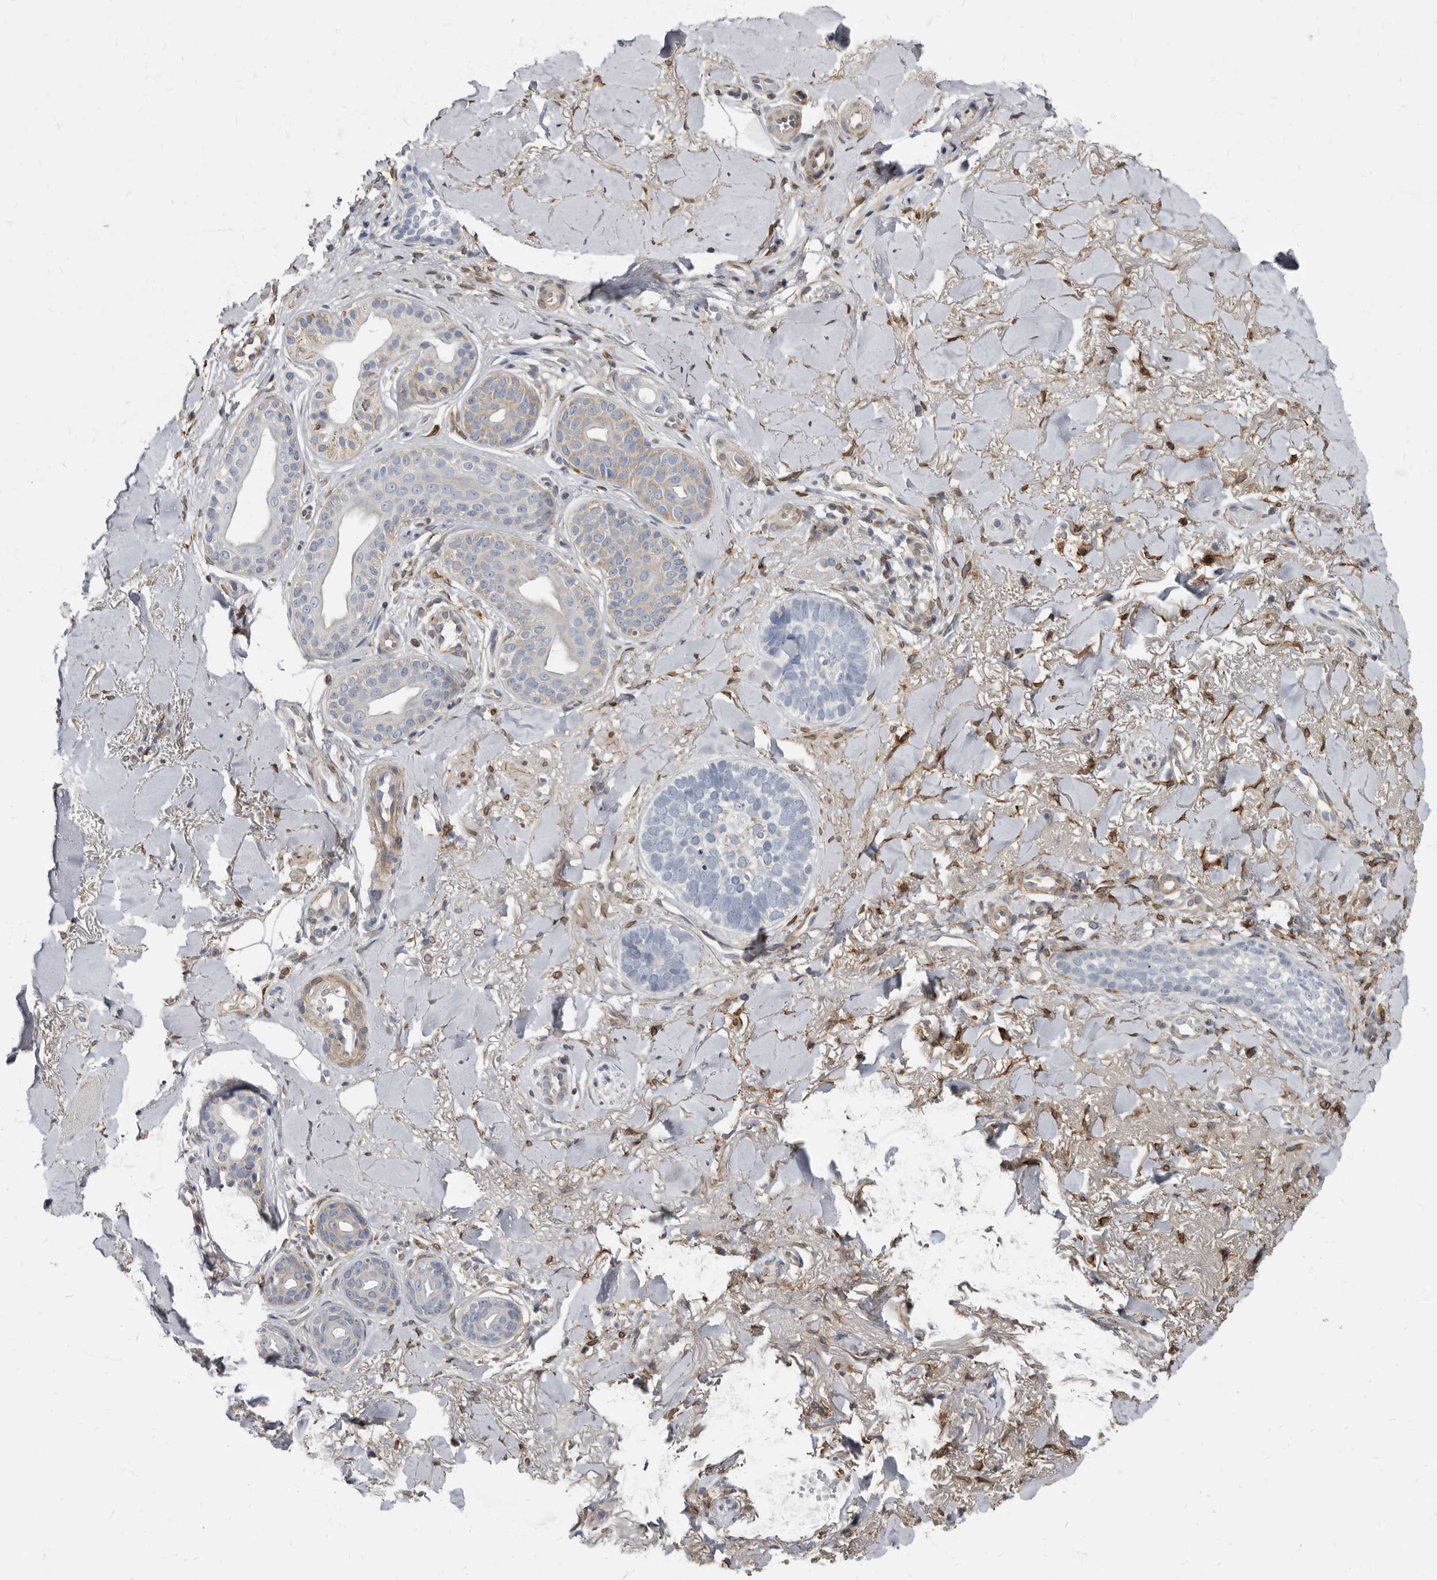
{"staining": {"intensity": "negative", "quantity": "none", "location": "none"}, "tissue": "skin cancer", "cell_type": "Tumor cells", "image_type": "cancer", "snomed": [{"axis": "morphology", "description": "Basal cell carcinoma"}, {"axis": "topography", "description": "Skin"}], "caption": "DAB immunohistochemical staining of human skin cancer demonstrates no significant expression in tumor cells. The staining is performed using DAB (3,3'-diaminobenzidine) brown chromogen with nuclei counter-stained in using hematoxylin.", "gene": "MRGPRF", "patient": {"sex": "female", "age": 82}}